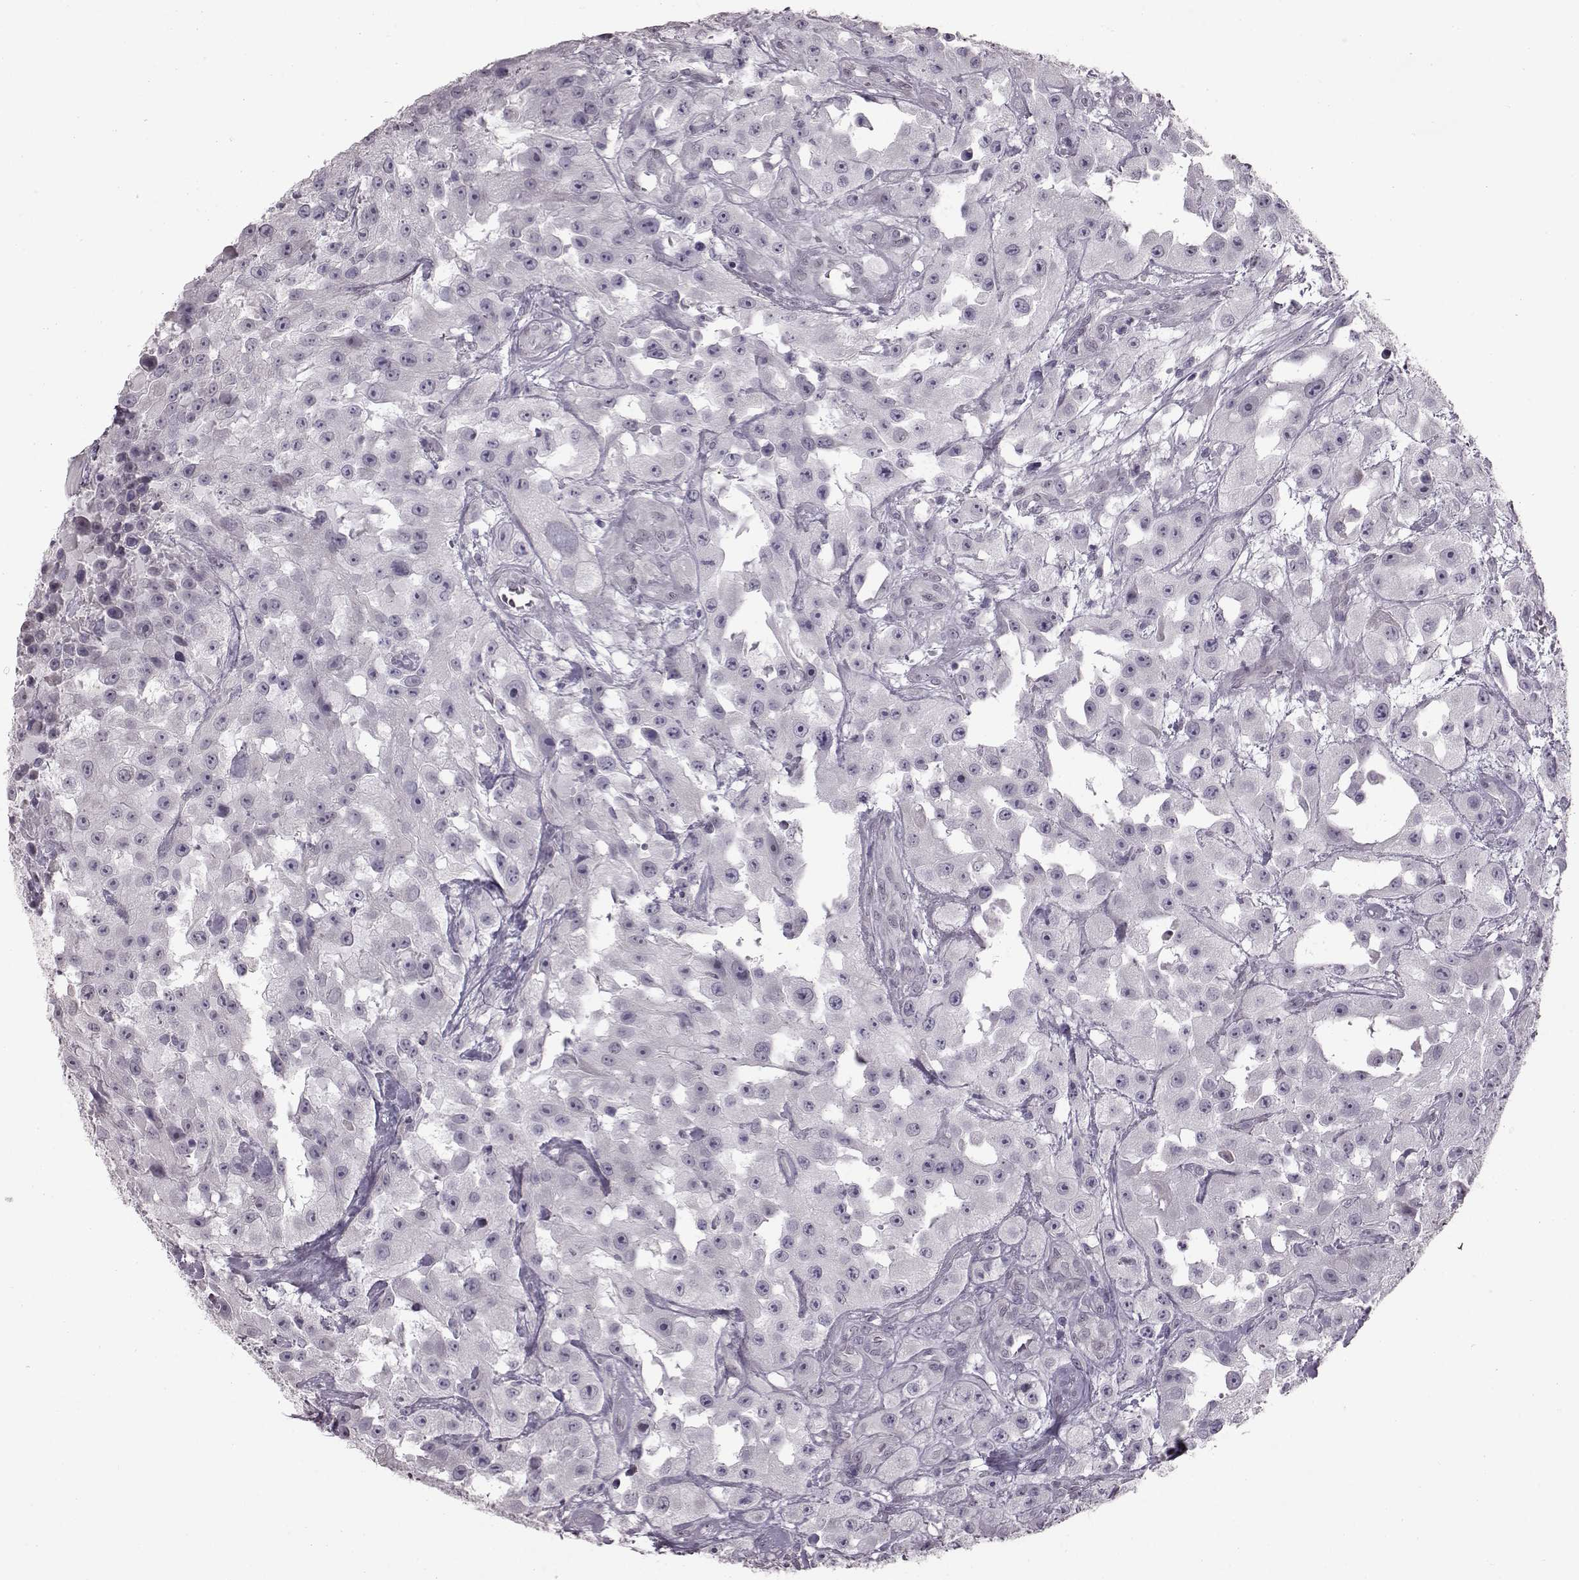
{"staining": {"intensity": "negative", "quantity": "none", "location": "none"}, "tissue": "urothelial cancer", "cell_type": "Tumor cells", "image_type": "cancer", "snomed": [{"axis": "morphology", "description": "Urothelial carcinoma, High grade"}, {"axis": "topography", "description": "Urinary bladder"}], "caption": "Human urothelial carcinoma (high-grade) stained for a protein using IHC demonstrates no staining in tumor cells.", "gene": "TCHHL1", "patient": {"sex": "male", "age": 79}}